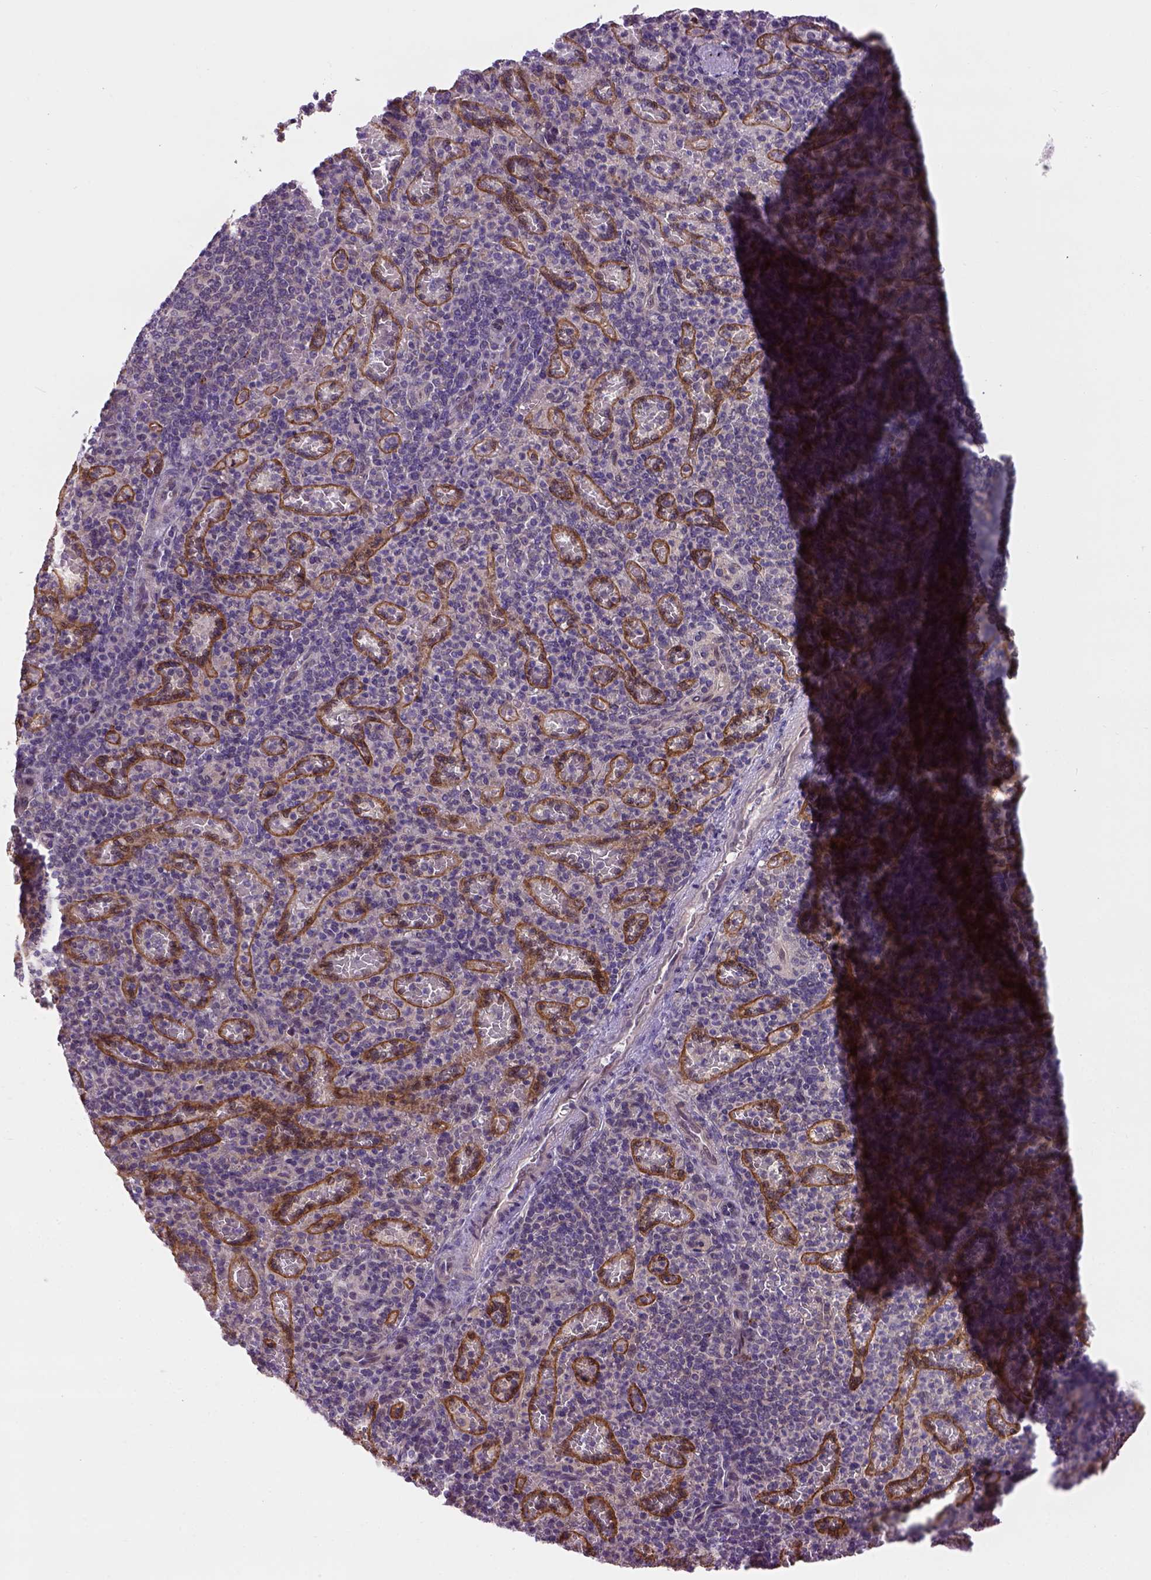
{"staining": {"intensity": "weak", "quantity": "<25%", "location": "cytoplasmic/membranous"}, "tissue": "spleen", "cell_type": "Cells in red pulp", "image_type": "normal", "snomed": [{"axis": "morphology", "description": "Normal tissue, NOS"}, {"axis": "topography", "description": "Spleen"}], "caption": "Immunohistochemical staining of benign spleen demonstrates no significant positivity in cells in red pulp.", "gene": "KAZN", "patient": {"sex": "female", "age": 74}}